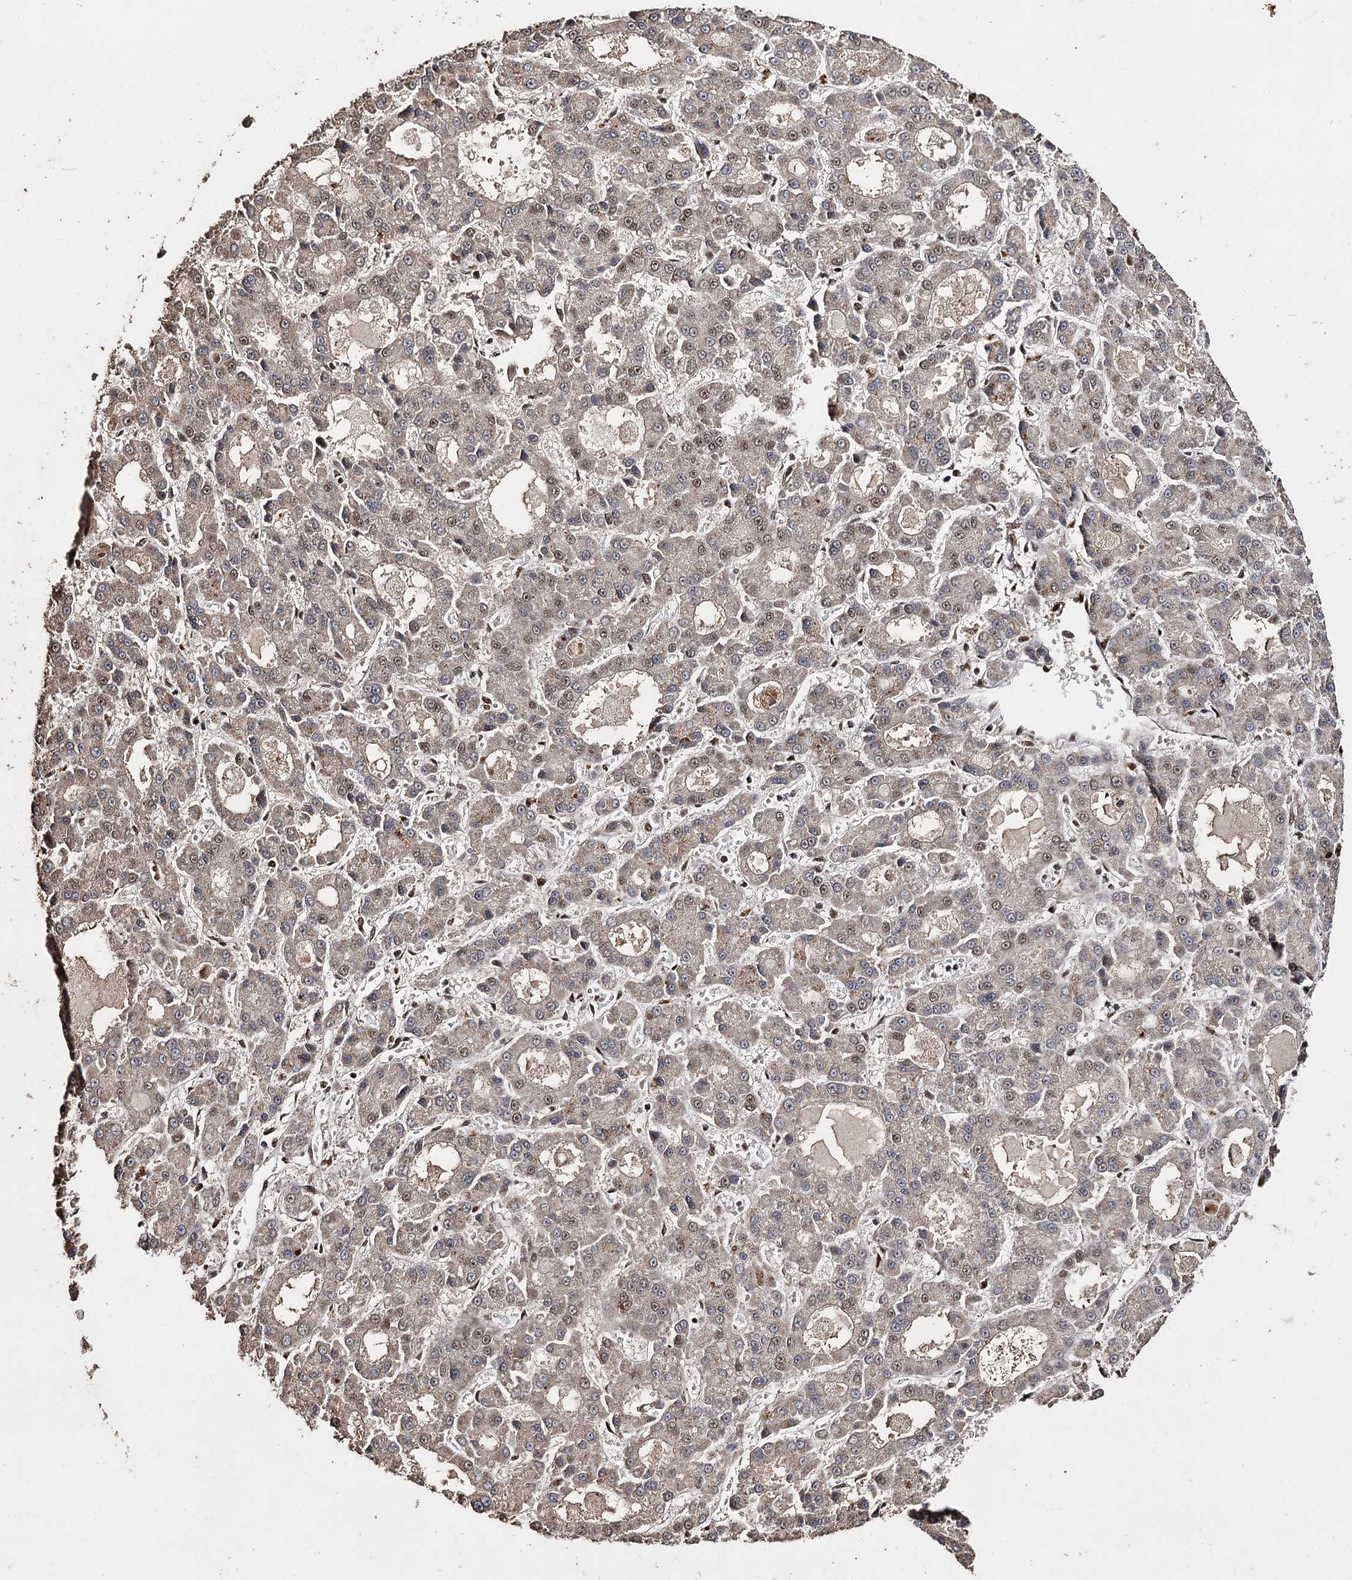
{"staining": {"intensity": "weak", "quantity": ">75%", "location": "cytoplasmic/membranous,nuclear"}, "tissue": "liver cancer", "cell_type": "Tumor cells", "image_type": "cancer", "snomed": [{"axis": "morphology", "description": "Carcinoma, Hepatocellular, NOS"}, {"axis": "topography", "description": "Liver"}], "caption": "Protein analysis of liver cancer (hepatocellular carcinoma) tissue displays weak cytoplasmic/membranous and nuclear expression in about >75% of tumor cells.", "gene": "U2SURP", "patient": {"sex": "male", "age": 70}}